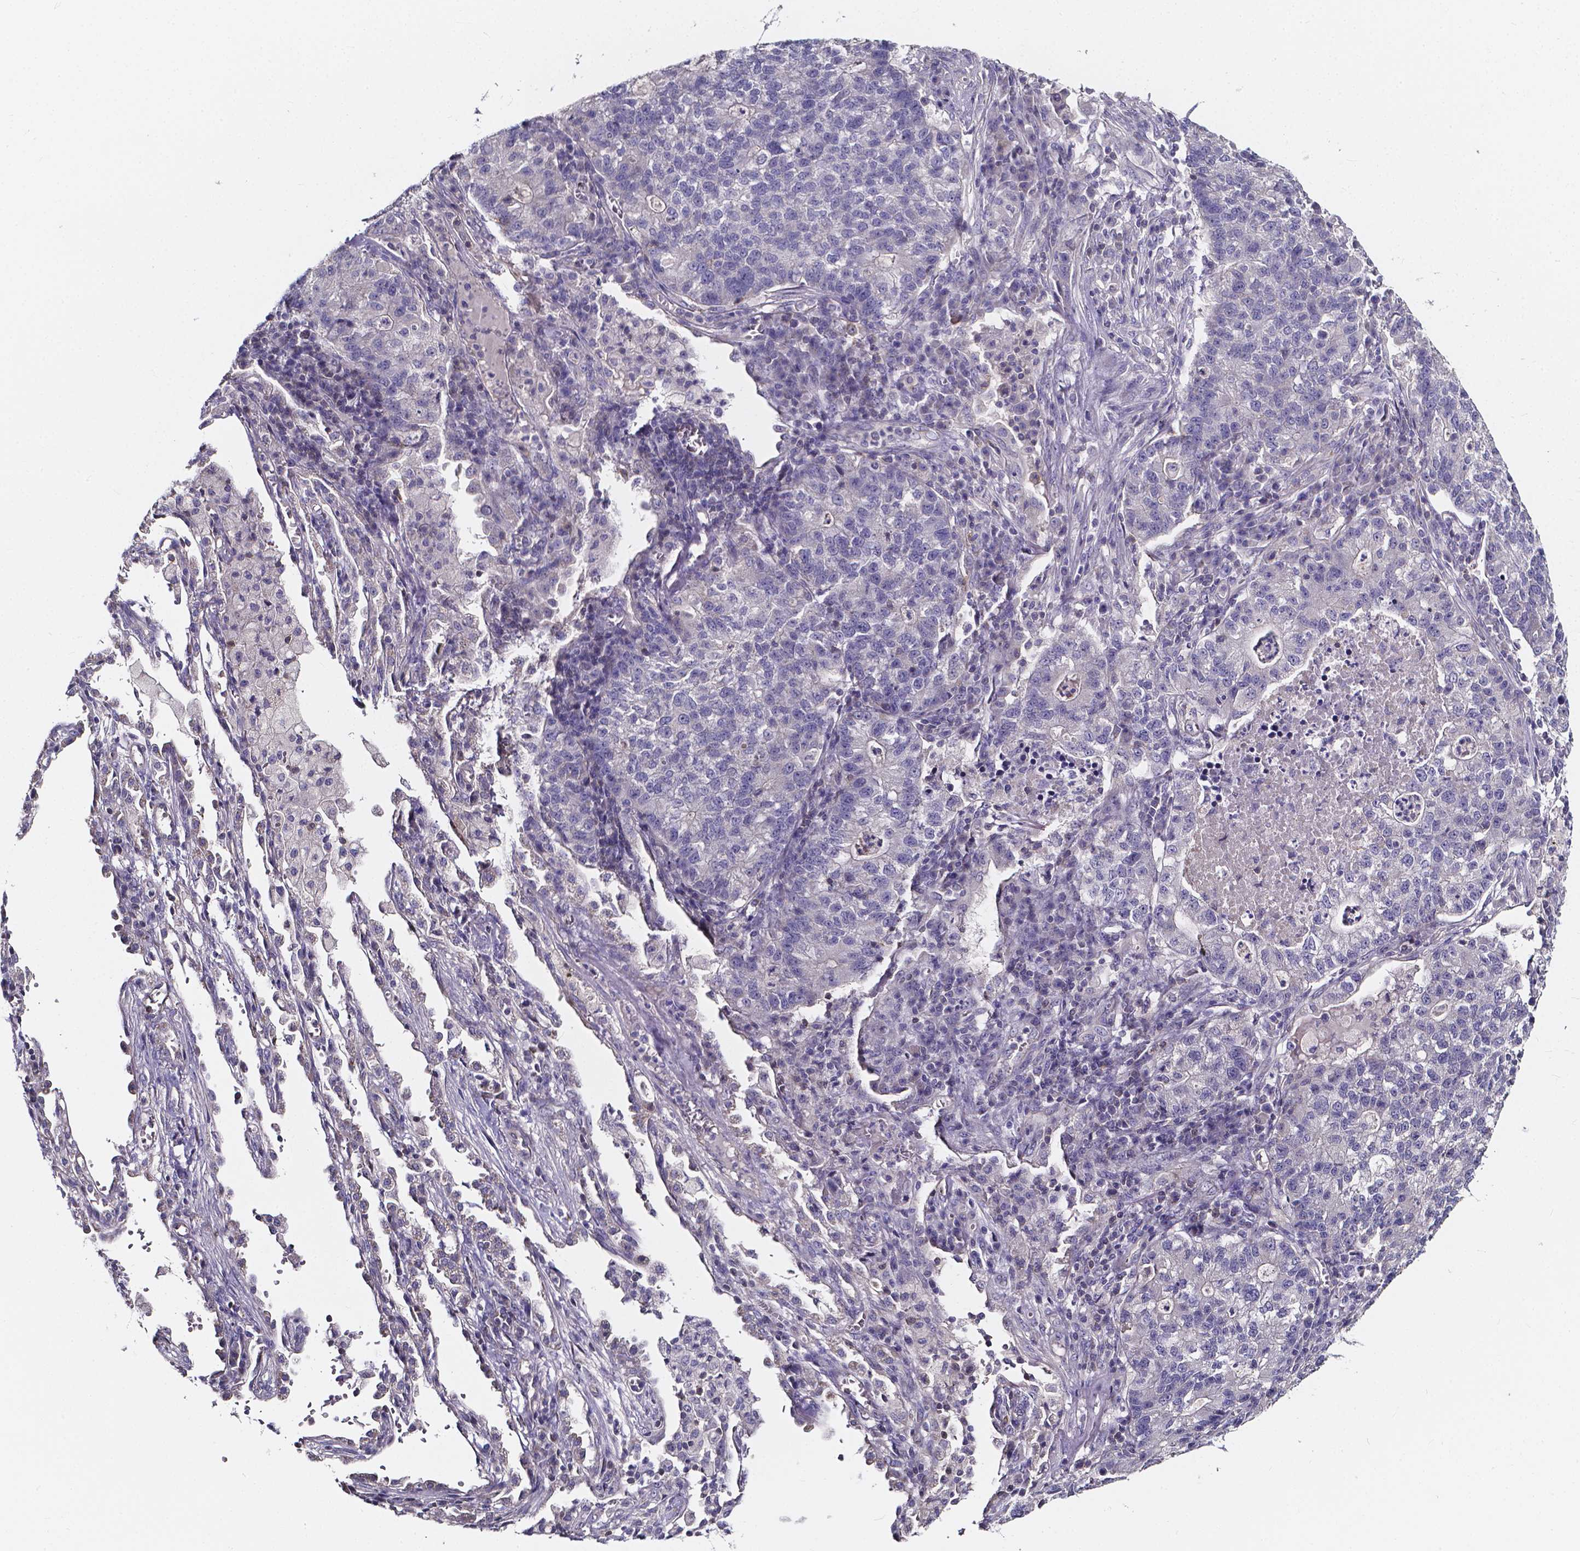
{"staining": {"intensity": "negative", "quantity": "none", "location": "none"}, "tissue": "lung cancer", "cell_type": "Tumor cells", "image_type": "cancer", "snomed": [{"axis": "morphology", "description": "Adenocarcinoma, NOS"}, {"axis": "topography", "description": "Lung"}], "caption": "Immunohistochemistry (IHC) of human lung cancer demonstrates no staining in tumor cells.", "gene": "THEMIS", "patient": {"sex": "male", "age": 57}}